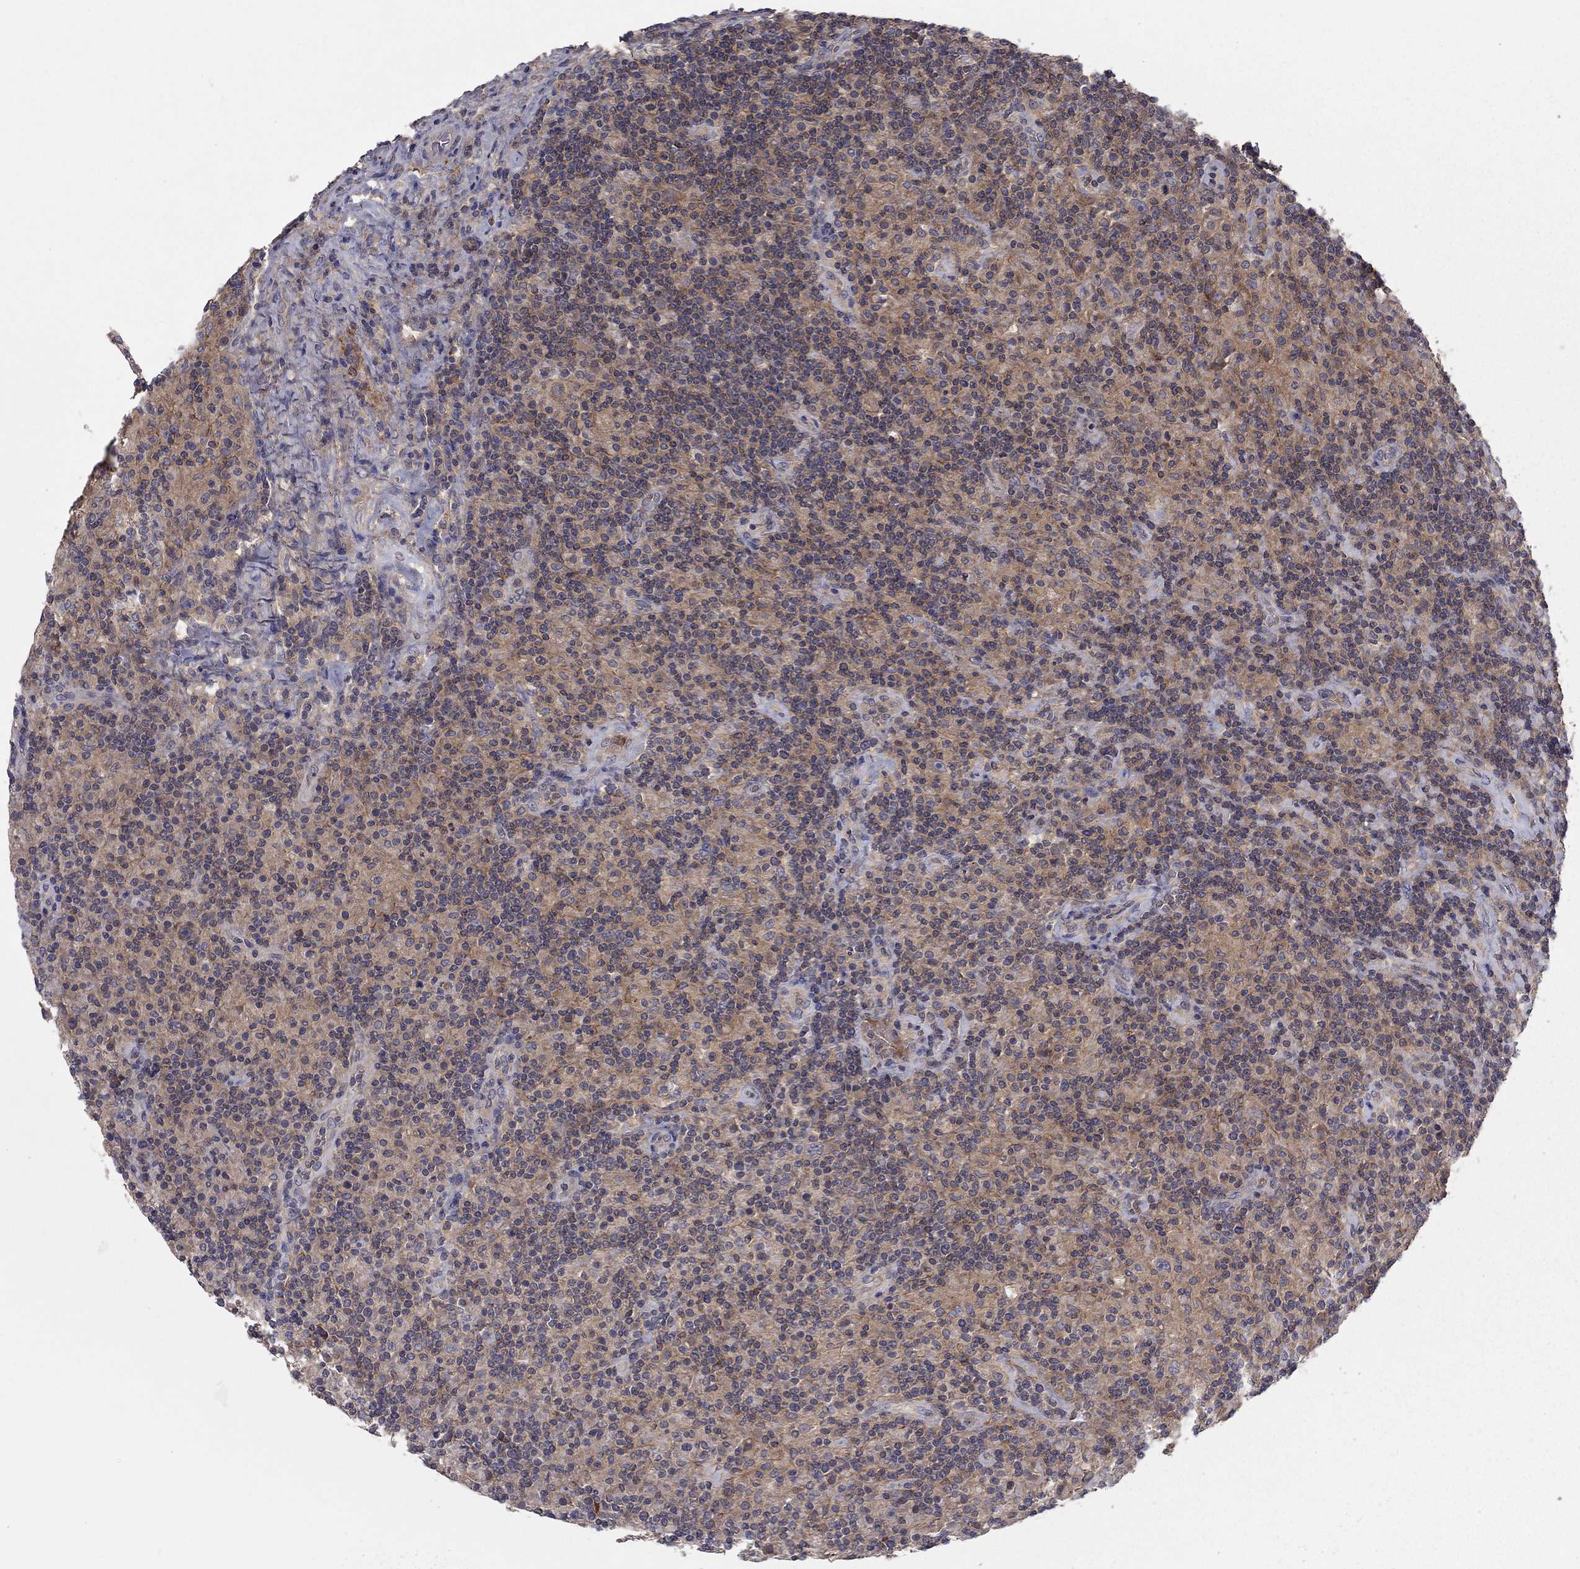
{"staining": {"intensity": "negative", "quantity": "none", "location": "none"}, "tissue": "lymphoma", "cell_type": "Tumor cells", "image_type": "cancer", "snomed": [{"axis": "morphology", "description": "Hodgkin's disease, NOS"}, {"axis": "topography", "description": "Lymph node"}], "caption": "An immunohistochemistry image of lymphoma is shown. There is no staining in tumor cells of lymphoma. The staining was performed using DAB to visualize the protein expression in brown, while the nuclei were stained in blue with hematoxylin (Magnification: 20x).", "gene": "RNF123", "patient": {"sex": "male", "age": 70}}